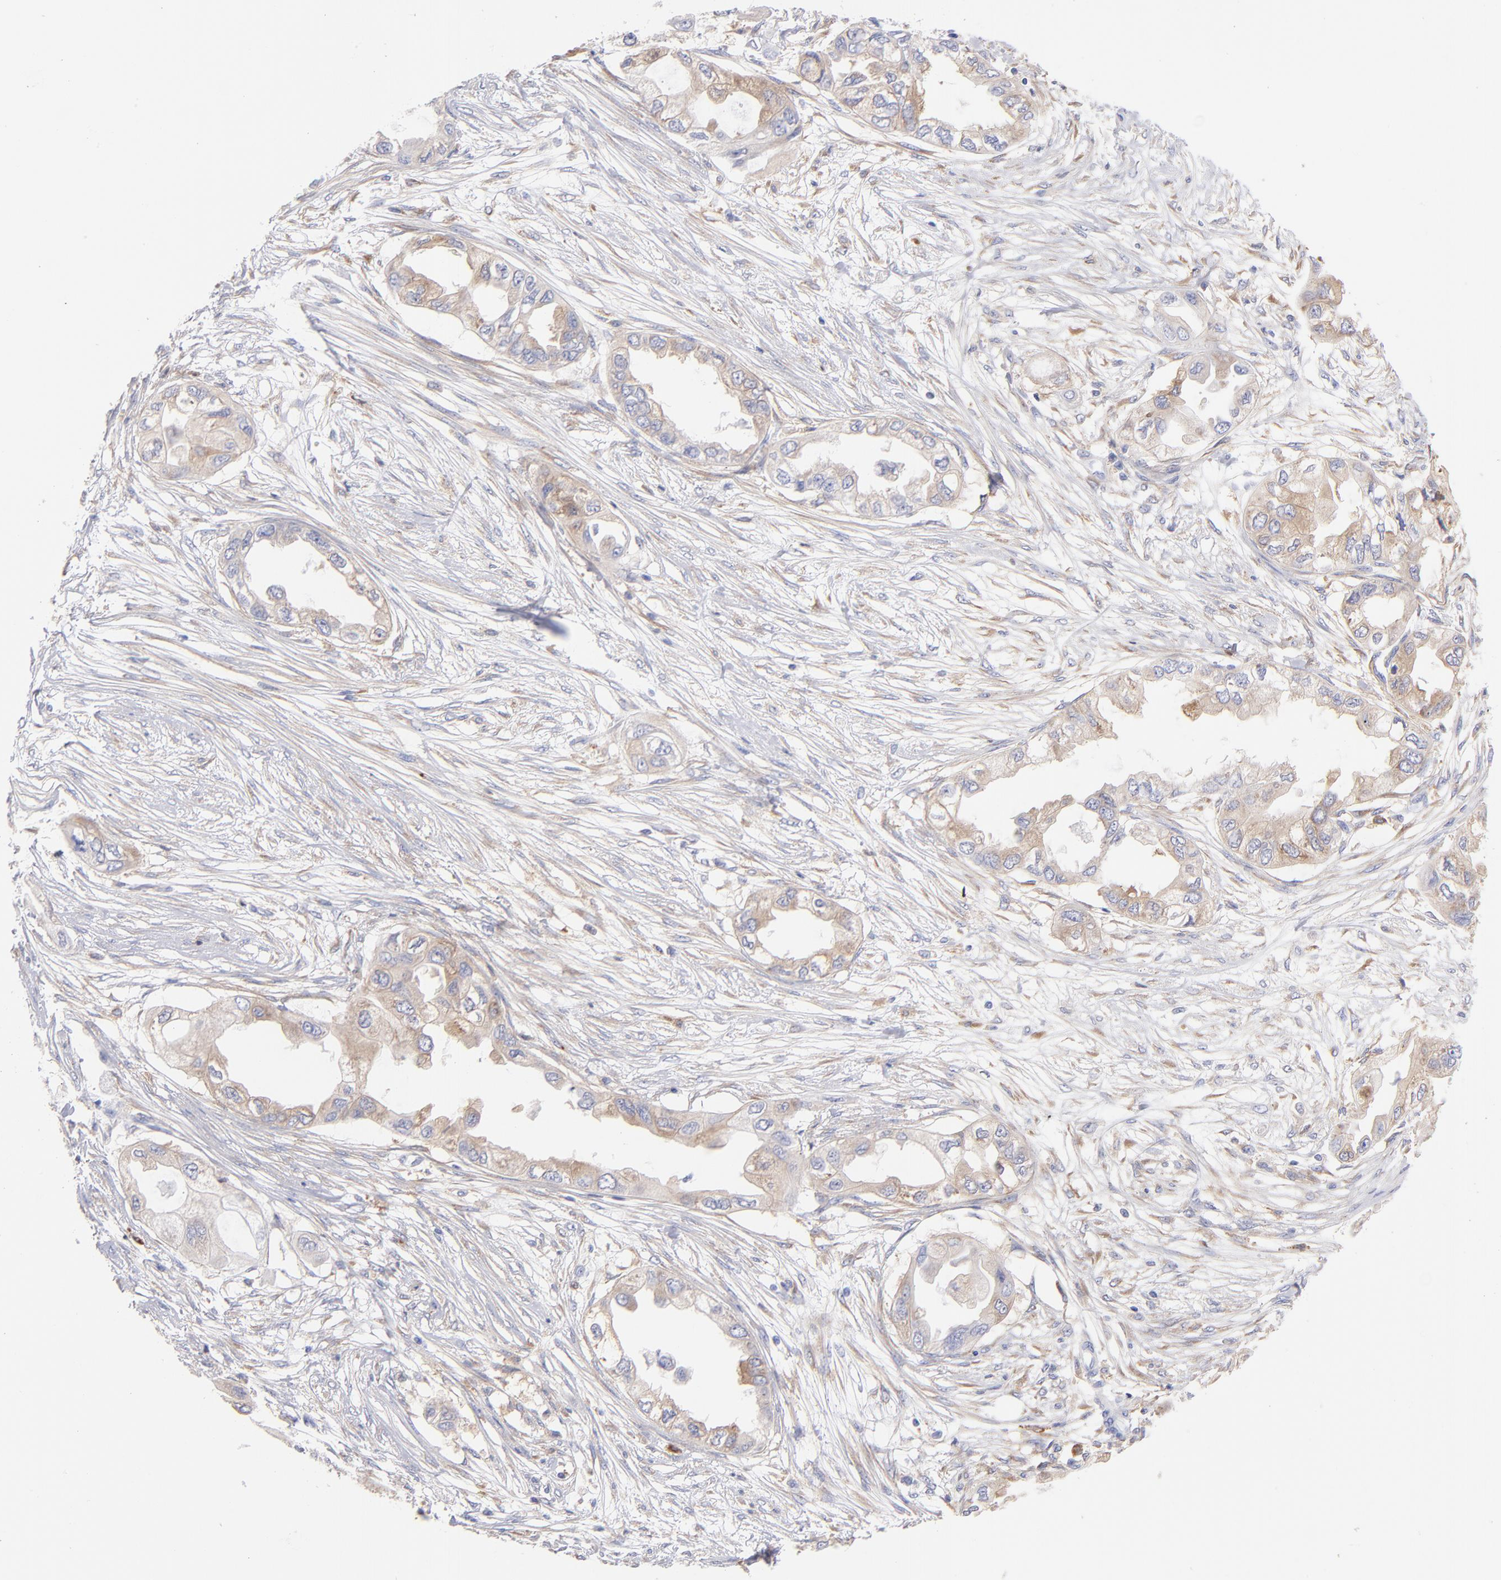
{"staining": {"intensity": "moderate", "quantity": ">75%", "location": "cytoplasmic/membranous"}, "tissue": "endometrial cancer", "cell_type": "Tumor cells", "image_type": "cancer", "snomed": [{"axis": "morphology", "description": "Adenocarcinoma, NOS"}, {"axis": "topography", "description": "Endometrium"}], "caption": "Immunohistochemistry (DAB) staining of human endometrial cancer displays moderate cytoplasmic/membranous protein staining in about >75% of tumor cells. Ihc stains the protein in brown and the nuclei are stained blue.", "gene": "PRKCA", "patient": {"sex": "female", "age": 67}}